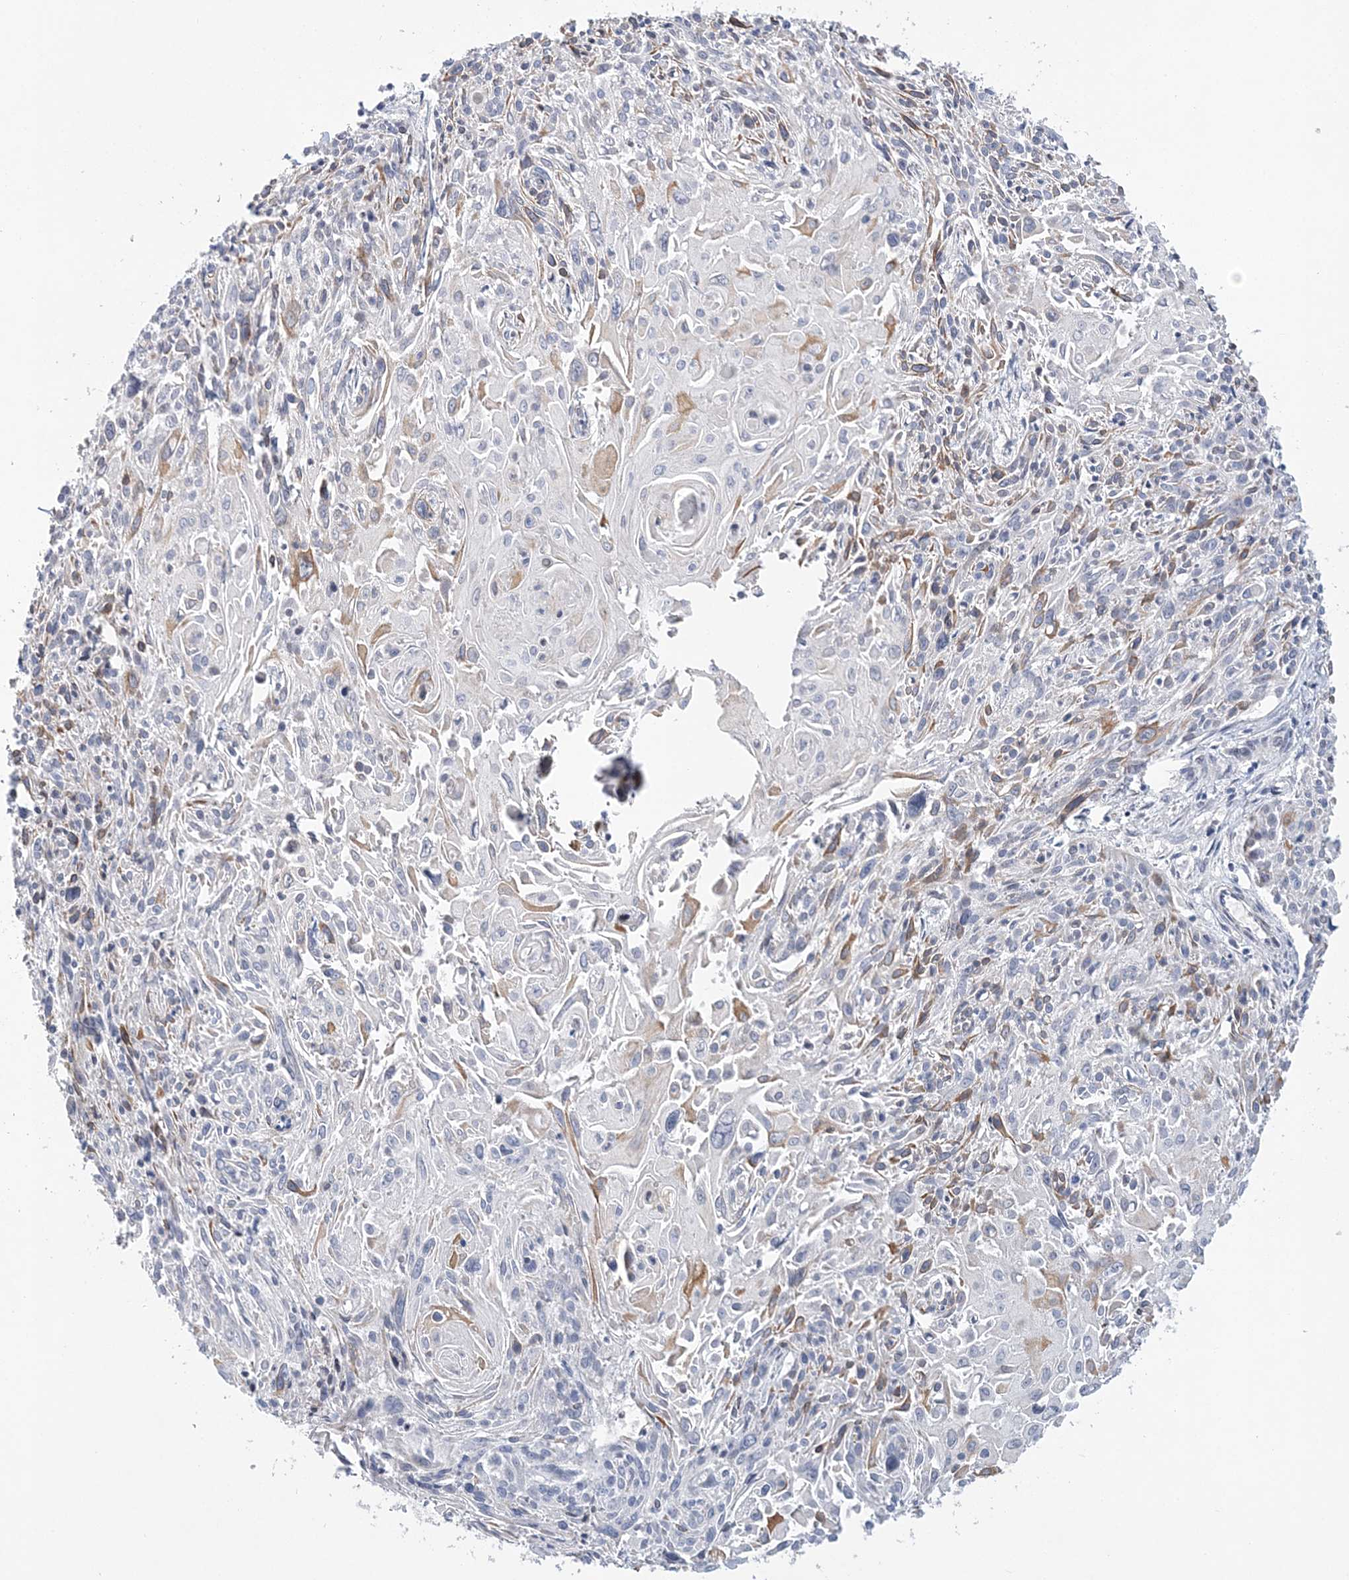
{"staining": {"intensity": "negative", "quantity": "none", "location": "none"}, "tissue": "cervical cancer", "cell_type": "Tumor cells", "image_type": "cancer", "snomed": [{"axis": "morphology", "description": "Squamous cell carcinoma, NOS"}, {"axis": "topography", "description": "Cervix"}], "caption": "Cervical cancer stained for a protein using immunohistochemistry exhibits no expression tumor cells.", "gene": "LRRIQ4", "patient": {"sex": "female", "age": 51}}